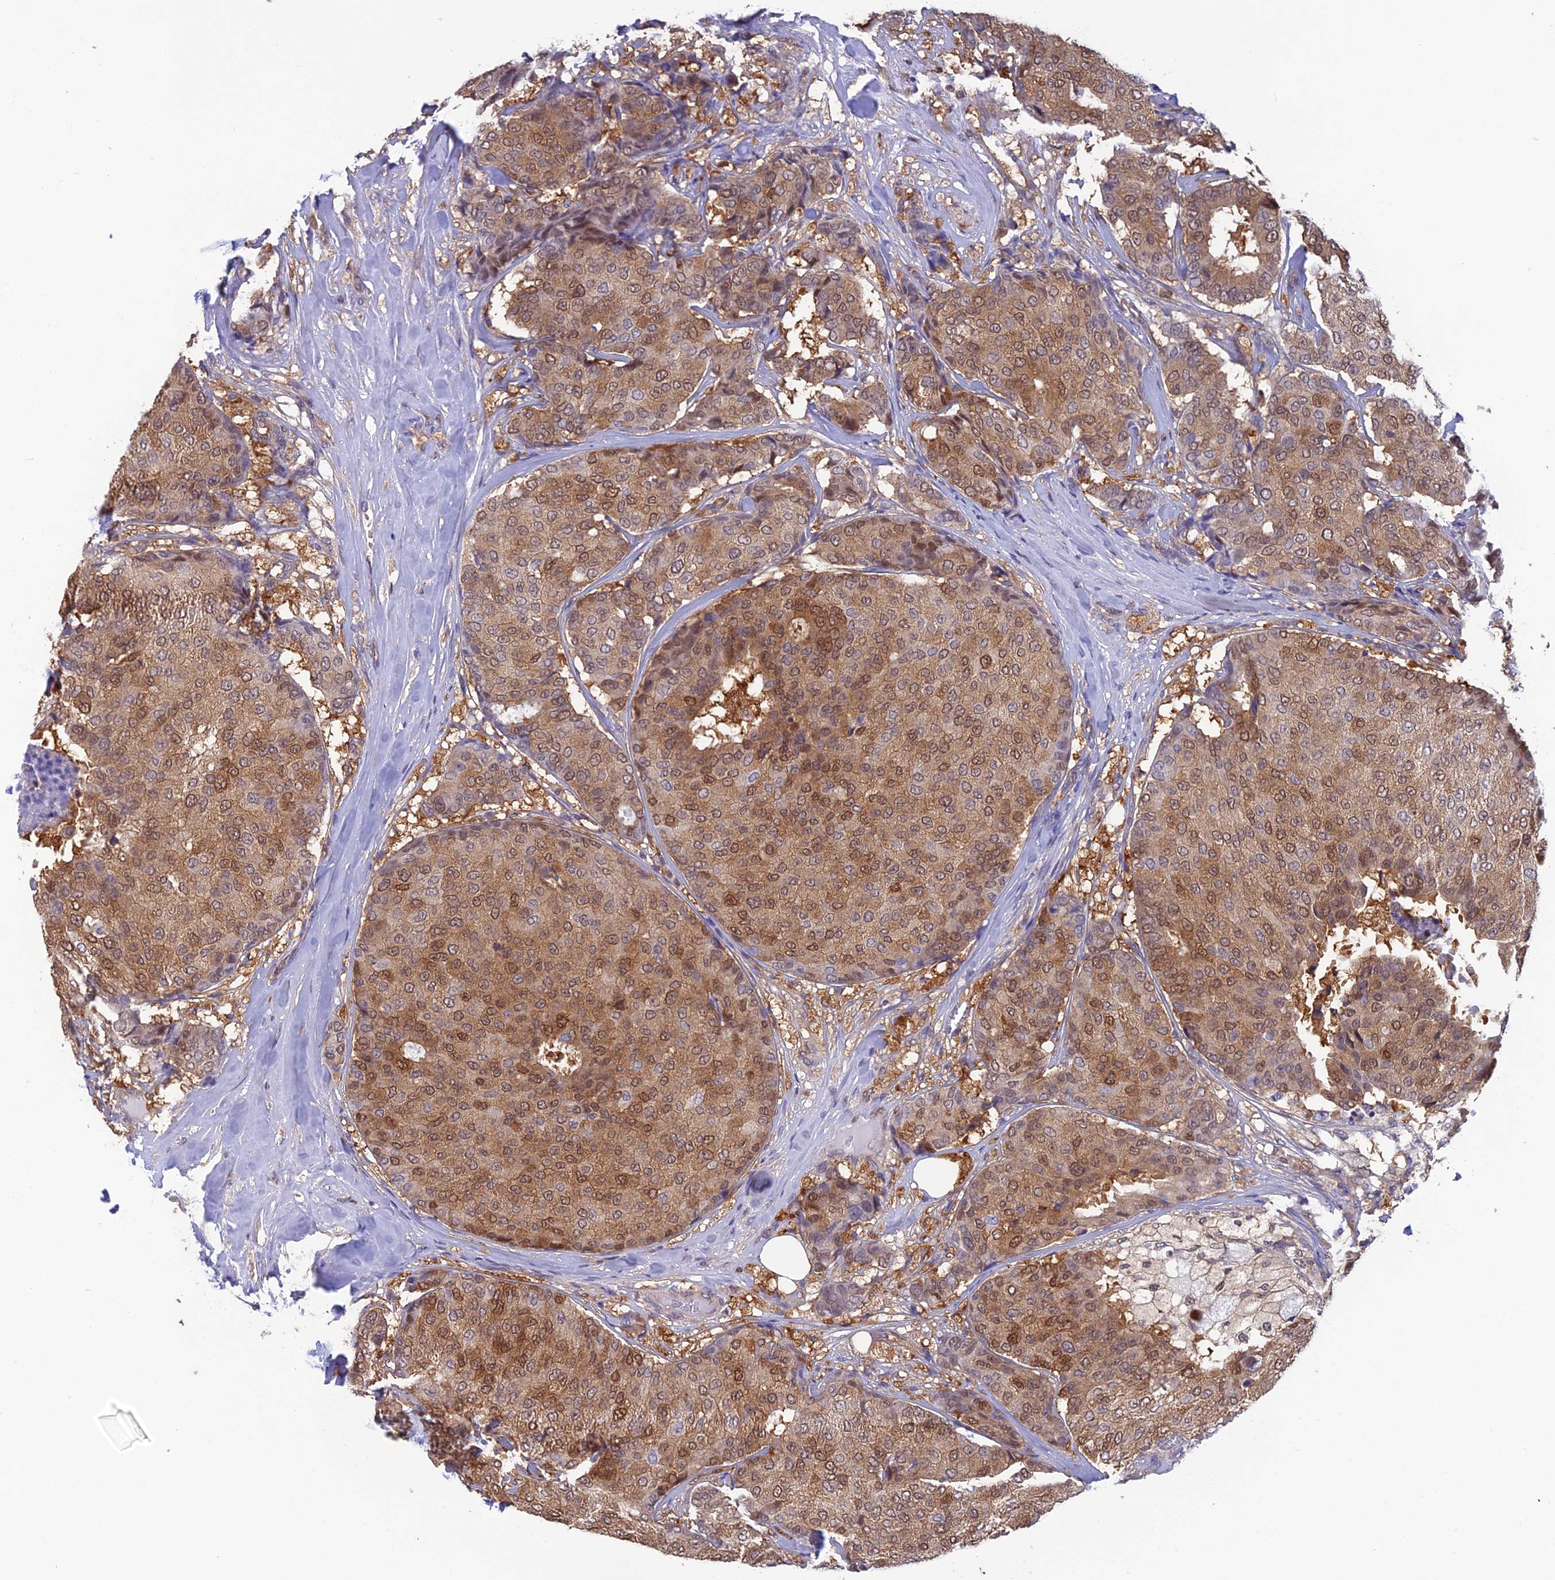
{"staining": {"intensity": "moderate", "quantity": ">75%", "location": "cytoplasmic/membranous,nuclear"}, "tissue": "breast cancer", "cell_type": "Tumor cells", "image_type": "cancer", "snomed": [{"axis": "morphology", "description": "Duct carcinoma"}, {"axis": "topography", "description": "Breast"}], "caption": "Human breast cancer (intraductal carcinoma) stained for a protein (brown) demonstrates moderate cytoplasmic/membranous and nuclear positive positivity in about >75% of tumor cells.", "gene": "HINT1", "patient": {"sex": "female", "age": 75}}